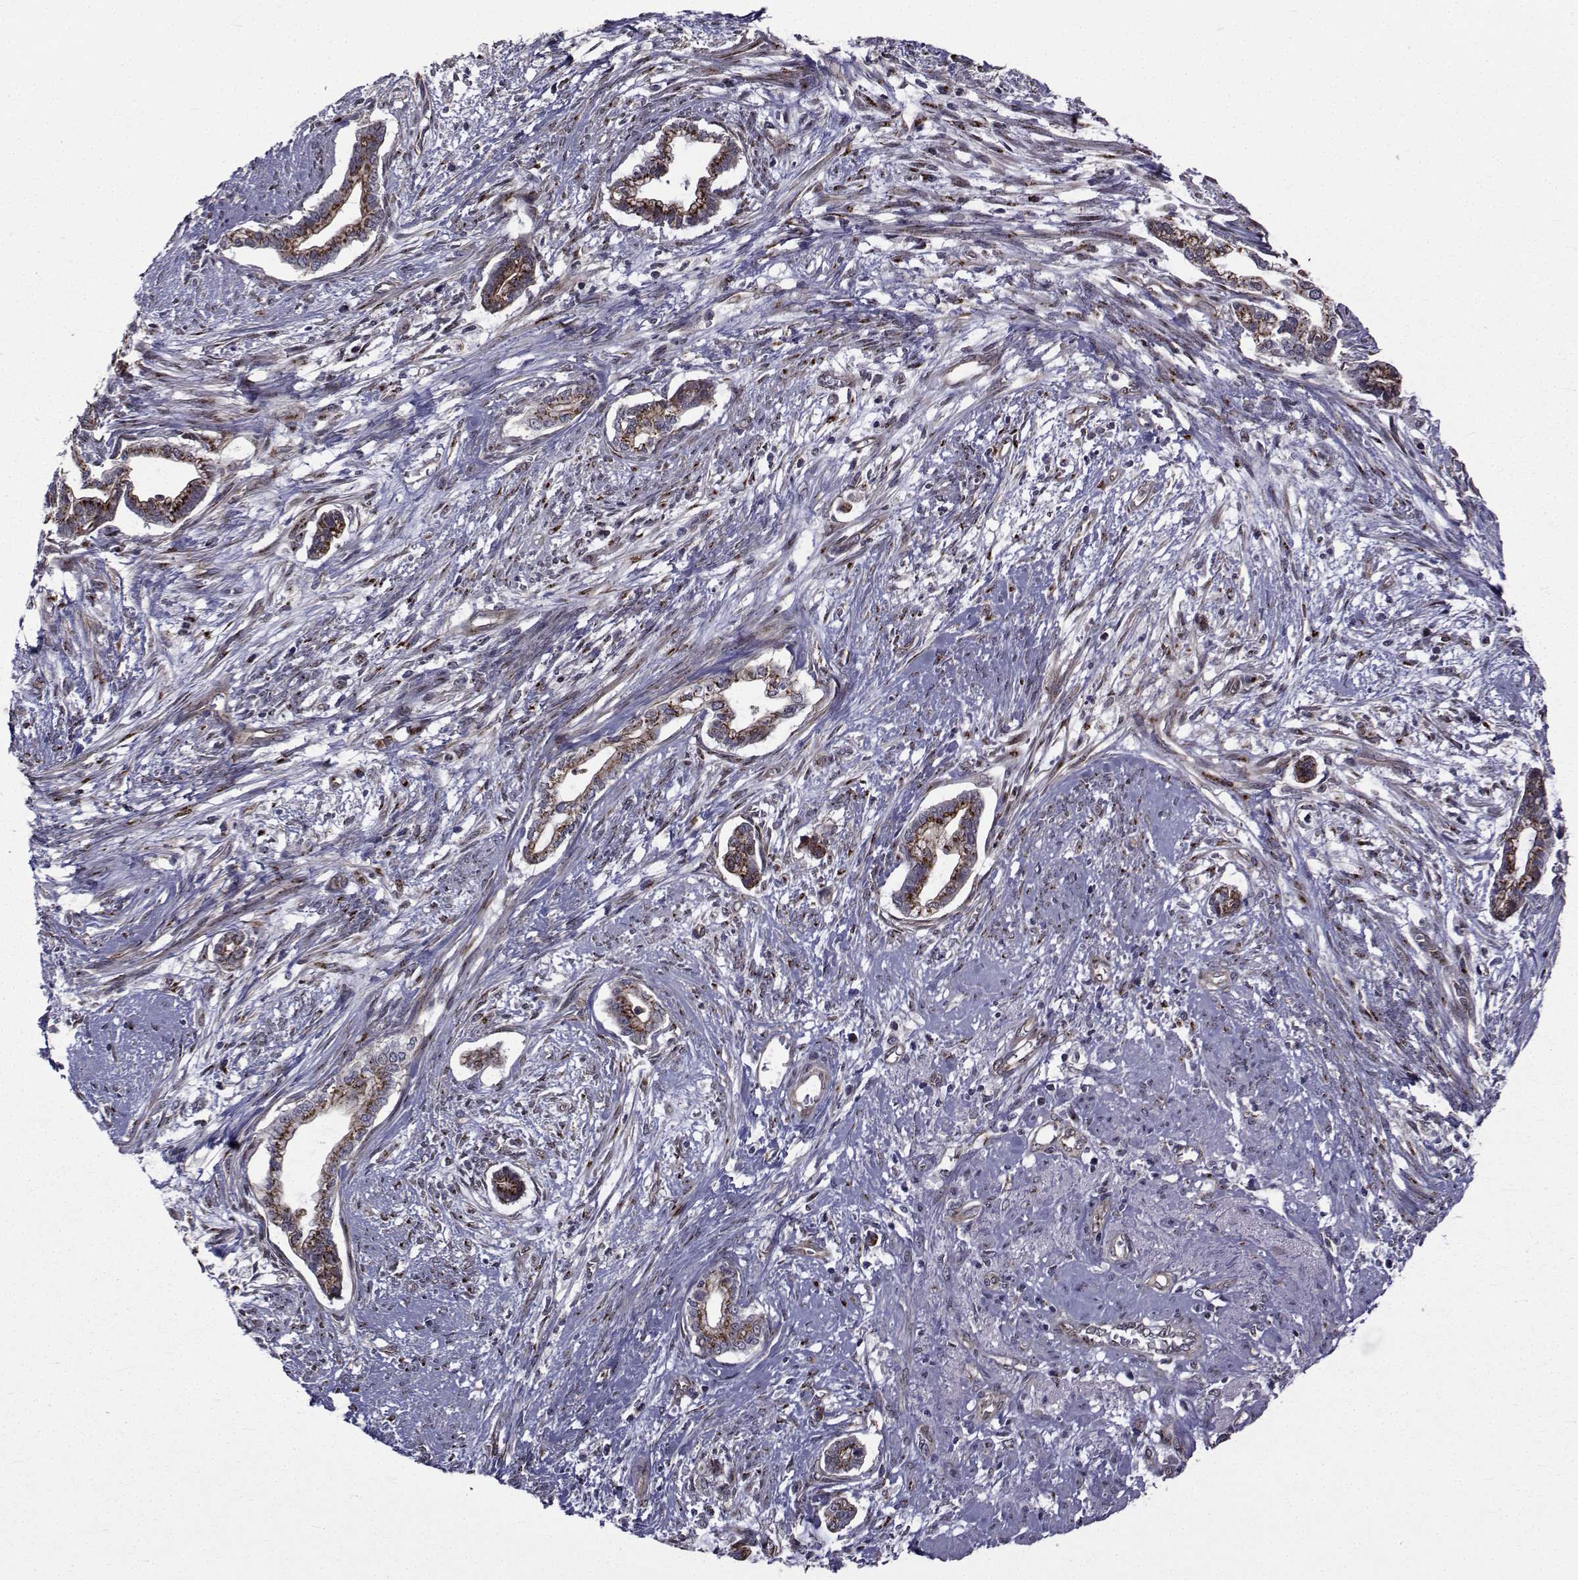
{"staining": {"intensity": "moderate", "quantity": "25%-75%", "location": "cytoplasmic/membranous"}, "tissue": "cervical cancer", "cell_type": "Tumor cells", "image_type": "cancer", "snomed": [{"axis": "morphology", "description": "Adenocarcinoma, NOS"}, {"axis": "topography", "description": "Cervix"}], "caption": "DAB immunohistochemical staining of cervical cancer (adenocarcinoma) demonstrates moderate cytoplasmic/membranous protein staining in about 25%-75% of tumor cells.", "gene": "ATP6V1C2", "patient": {"sex": "female", "age": 62}}